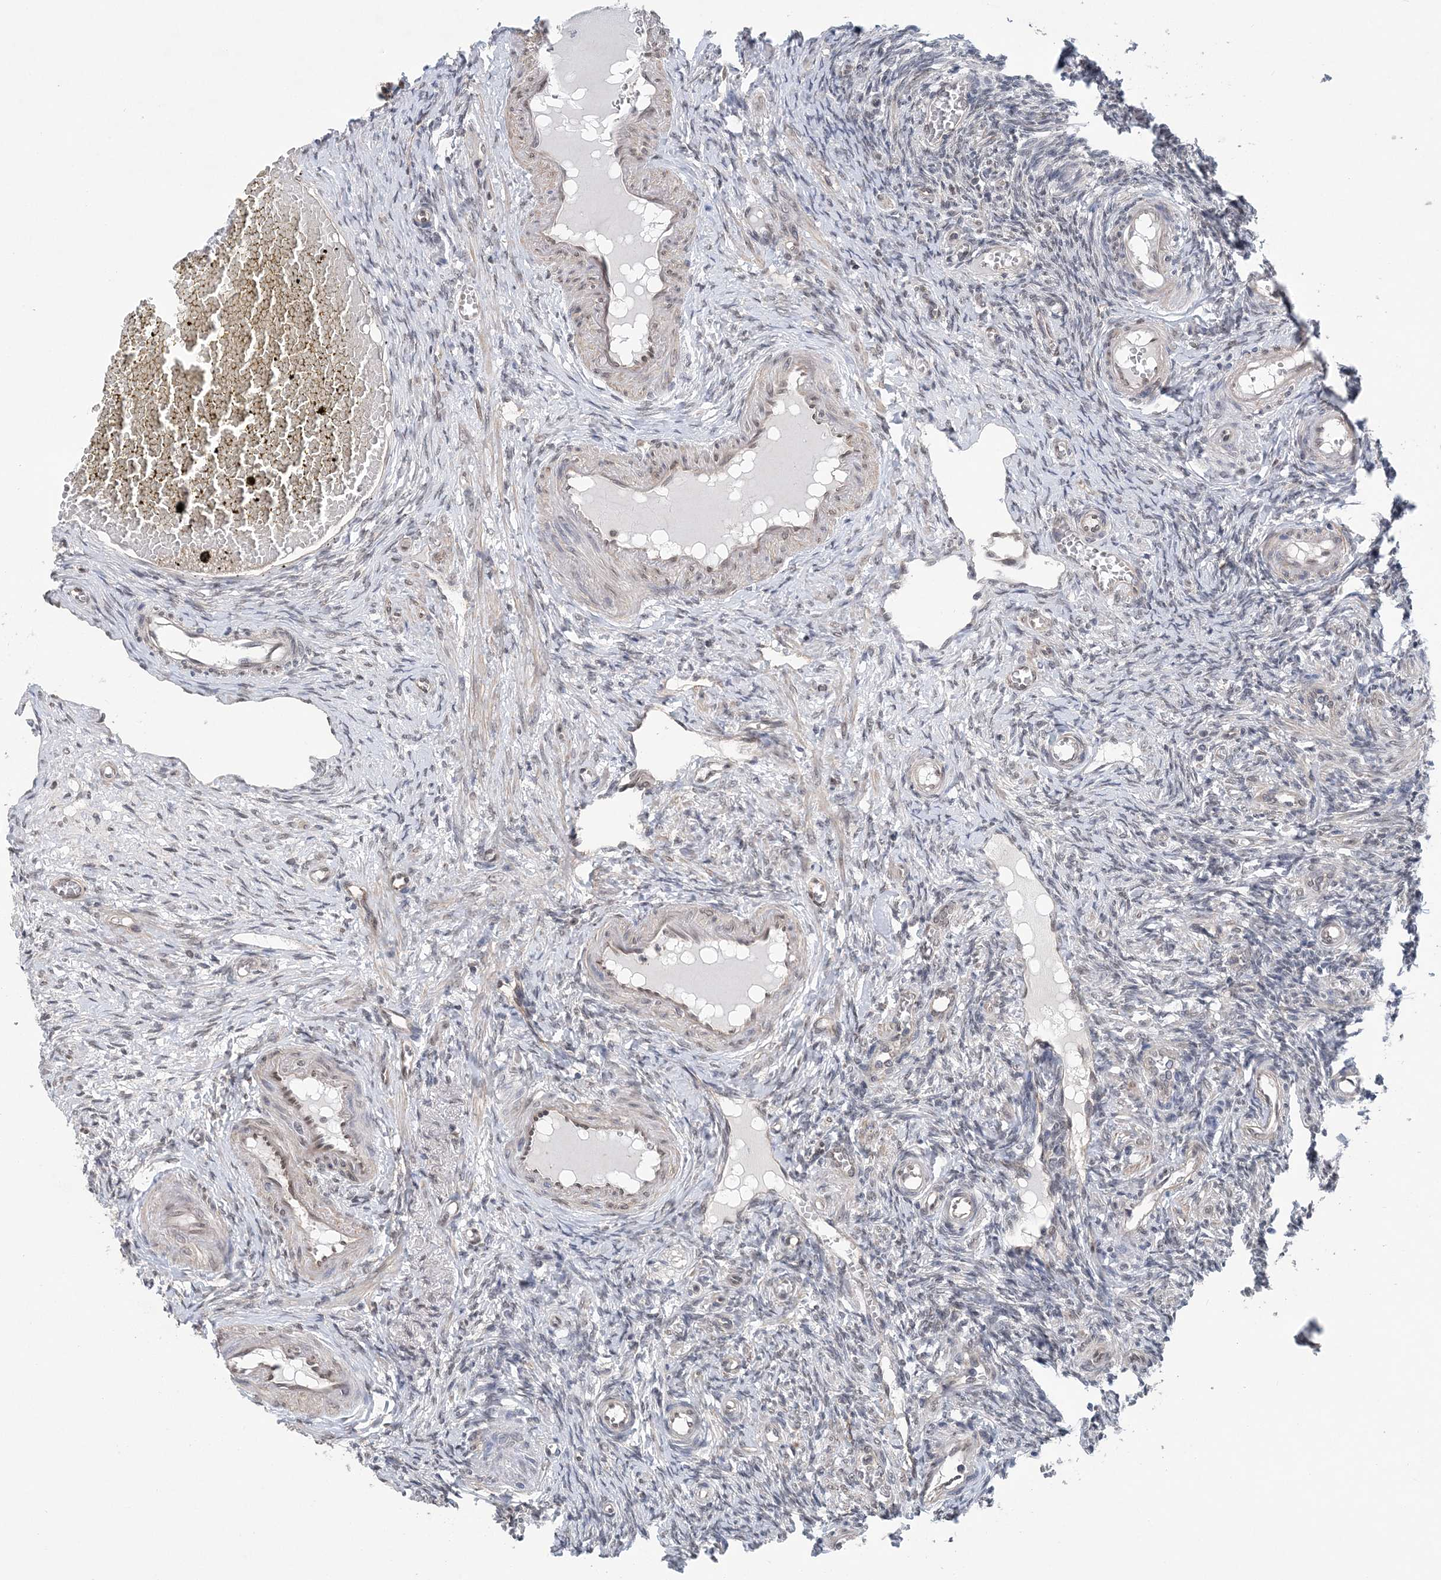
{"staining": {"intensity": "weak", "quantity": "<25%", "location": "nuclear"}, "tissue": "ovary", "cell_type": "Ovarian stroma cells", "image_type": "normal", "snomed": [{"axis": "morphology", "description": "Normal tissue, NOS"}, {"axis": "topography", "description": "Ovary"}], "caption": "Immunohistochemistry (IHC) micrograph of unremarkable ovary: ovary stained with DAB (3,3'-diaminobenzidine) displays no significant protein staining in ovarian stroma cells. (DAB (3,3'-diaminobenzidine) immunohistochemistry, high magnification).", "gene": "CCDC152", "patient": {"sex": "female", "age": 27}}